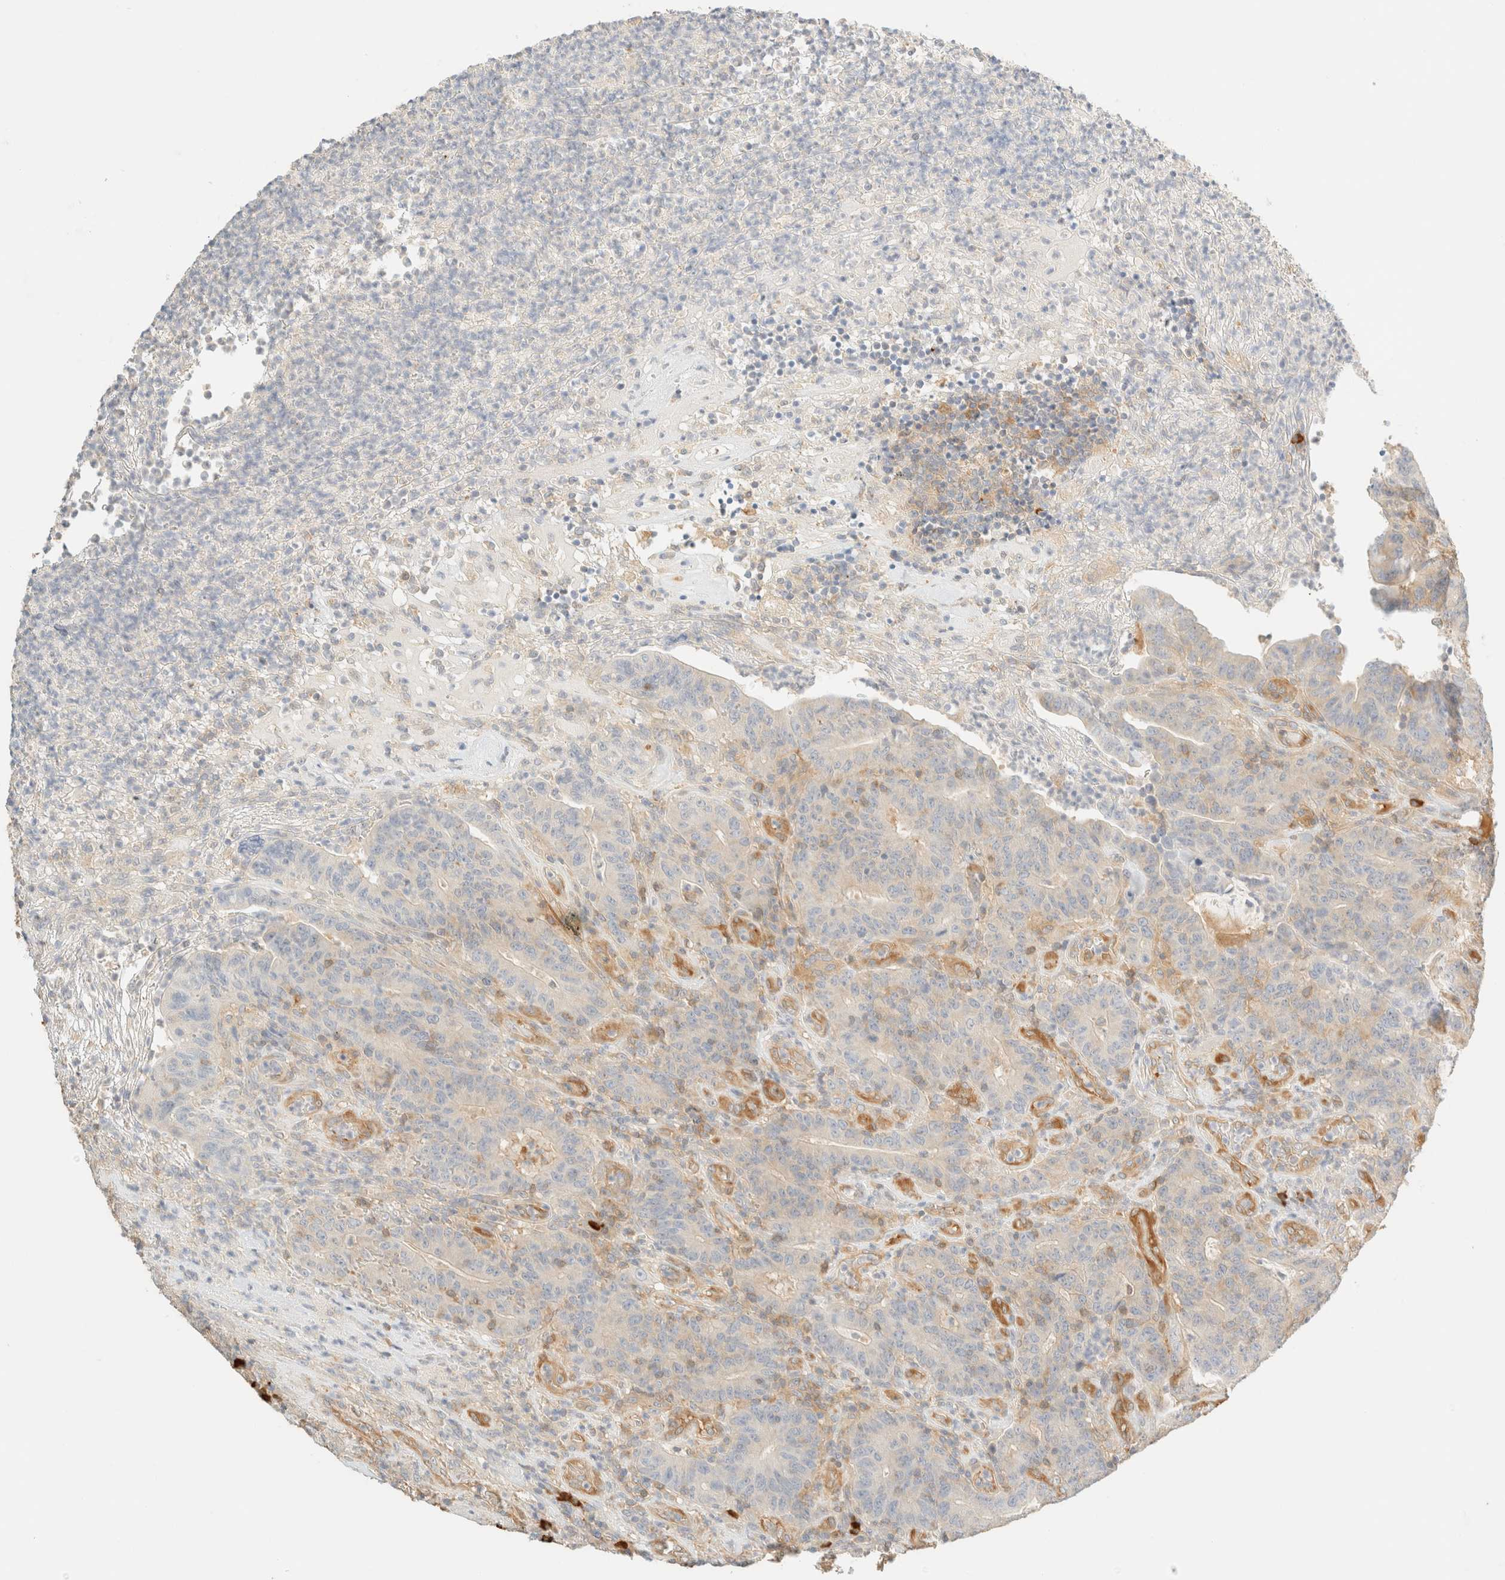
{"staining": {"intensity": "weak", "quantity": "<25%", "location": "cytoplasmic/membranous"}, "tissue": "colorectal cancer", "cell_type": "Tumor cells", "image_type": "cancer", "snomed": [{"axis": "morphology", "description": "Normal tissue, NOS"}, {"axis": "morphology", "description": "Adenocarcinoma, NOS"}, {"axis": "topography", "description": "Colon"}], "caption": "Immunohistochemistry (IHC) histopathology image of human colorectal cancer stained for a protein (brown), which exhibits no staining in tumor cells. (Stains: DAB (3,3'-diaminobenzidine) immunohistochemistry with hematoxylin counter stain, Microscopy: brightfield microscopy at high magnification).", "gene": "FHOD1", "patient": {"sex": "female", "age": 75}}